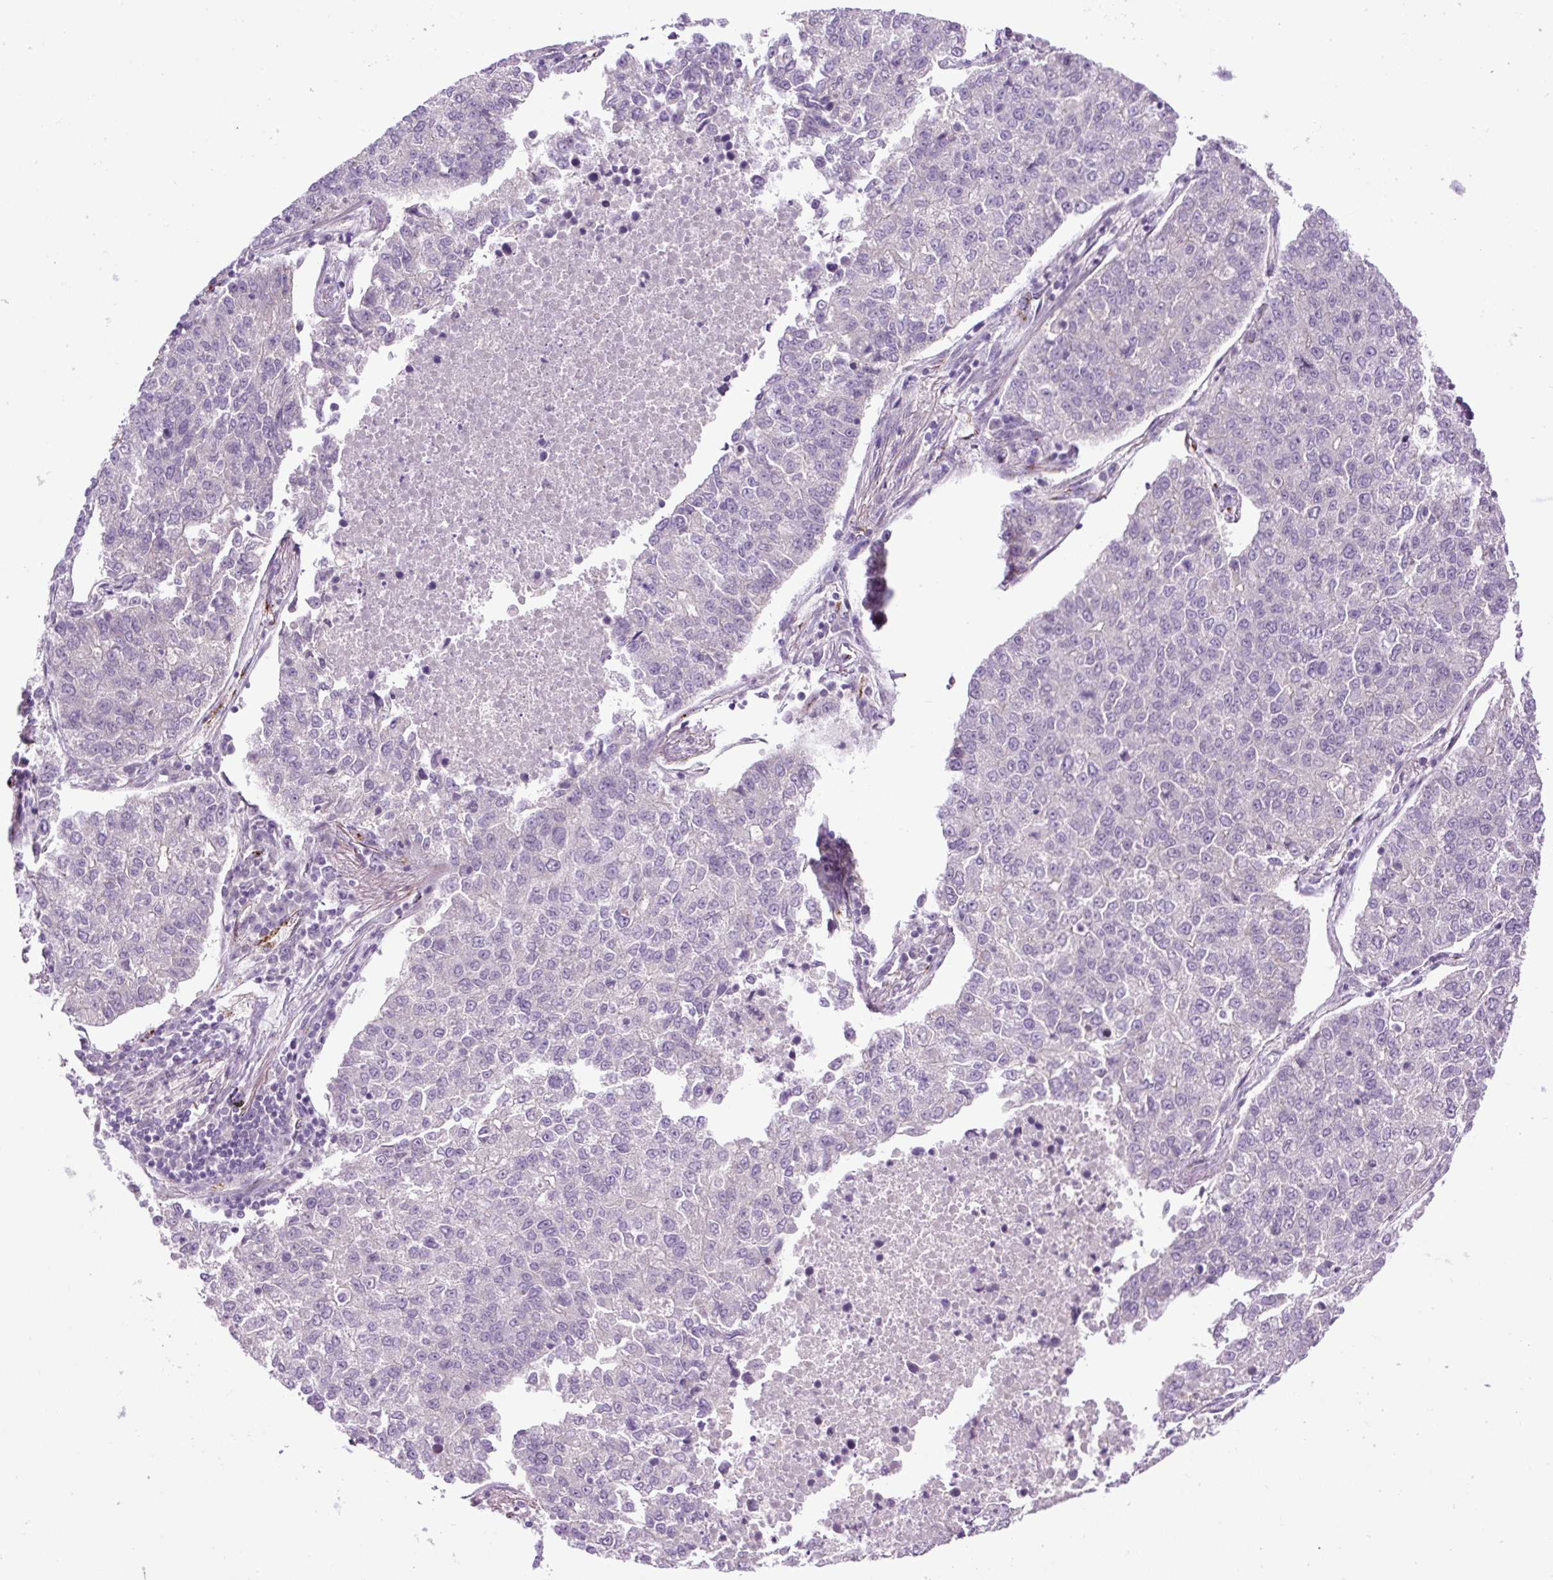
{"staining": {"intensity": "negative", "quantity": "none", "location": "none"}, "tissue": "lung cancer", "cell_type": "Tumor cells", "image_type": "cancer", "snomed": [{"axis": "morphology", "description": "Adenocarcinoma, NOS"}, {"axis": "topography", "description": "Lung"}], "caption": "High magnification brightfield microscopy of adenocarcinoma (lung) stained with DAB (brown) and counterstained with hematoxylin (blue): tumor cells show no significant positivity.", "gene": "LEFTY2", "patient": {"sex": "male", "age": 49}}